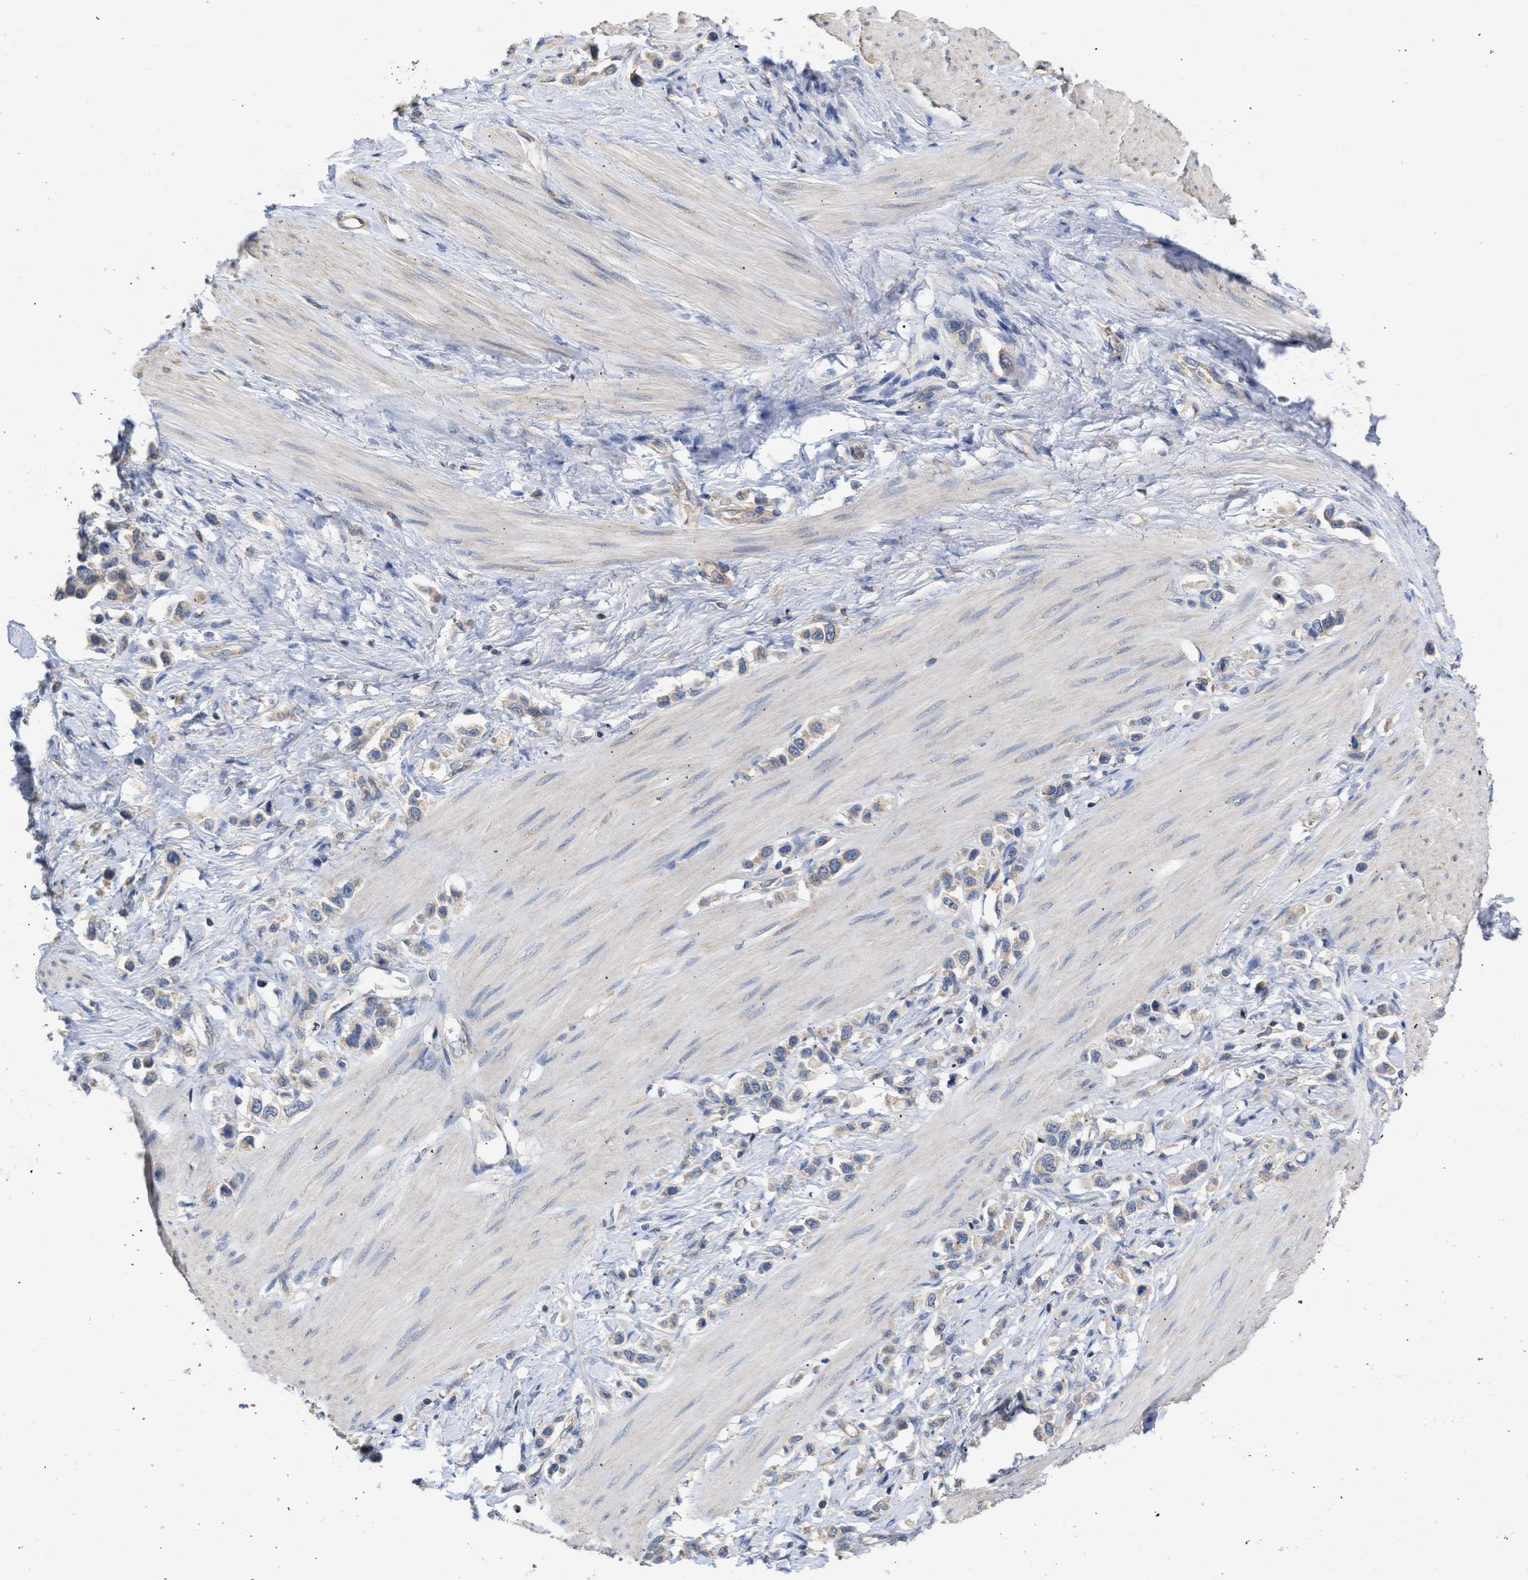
{"staining": {"intensity": "weak", "quantity": "25%-75%", "location": "cytoplasmic/membranous"}, "tissue": "stomach cancer", "cell_type": "Tumor cells", "image_type": "cancer", "snomed": [{"axis": "morphology", "description": "Adenocarcinoma, NOS"}, {"axis": "topography", "description": "Stomach"}], "caption": "An immunohistochemistry (IHC) photomicrograph of neoplastic tissue is shown. Protein staining in brown highlights weak cytoplasmic/membranous positivity in adenocarcinoma (stomach) within tumor cells.", "gene": "MAP2K3", "patient": {"sex": "female", "age": 65}}